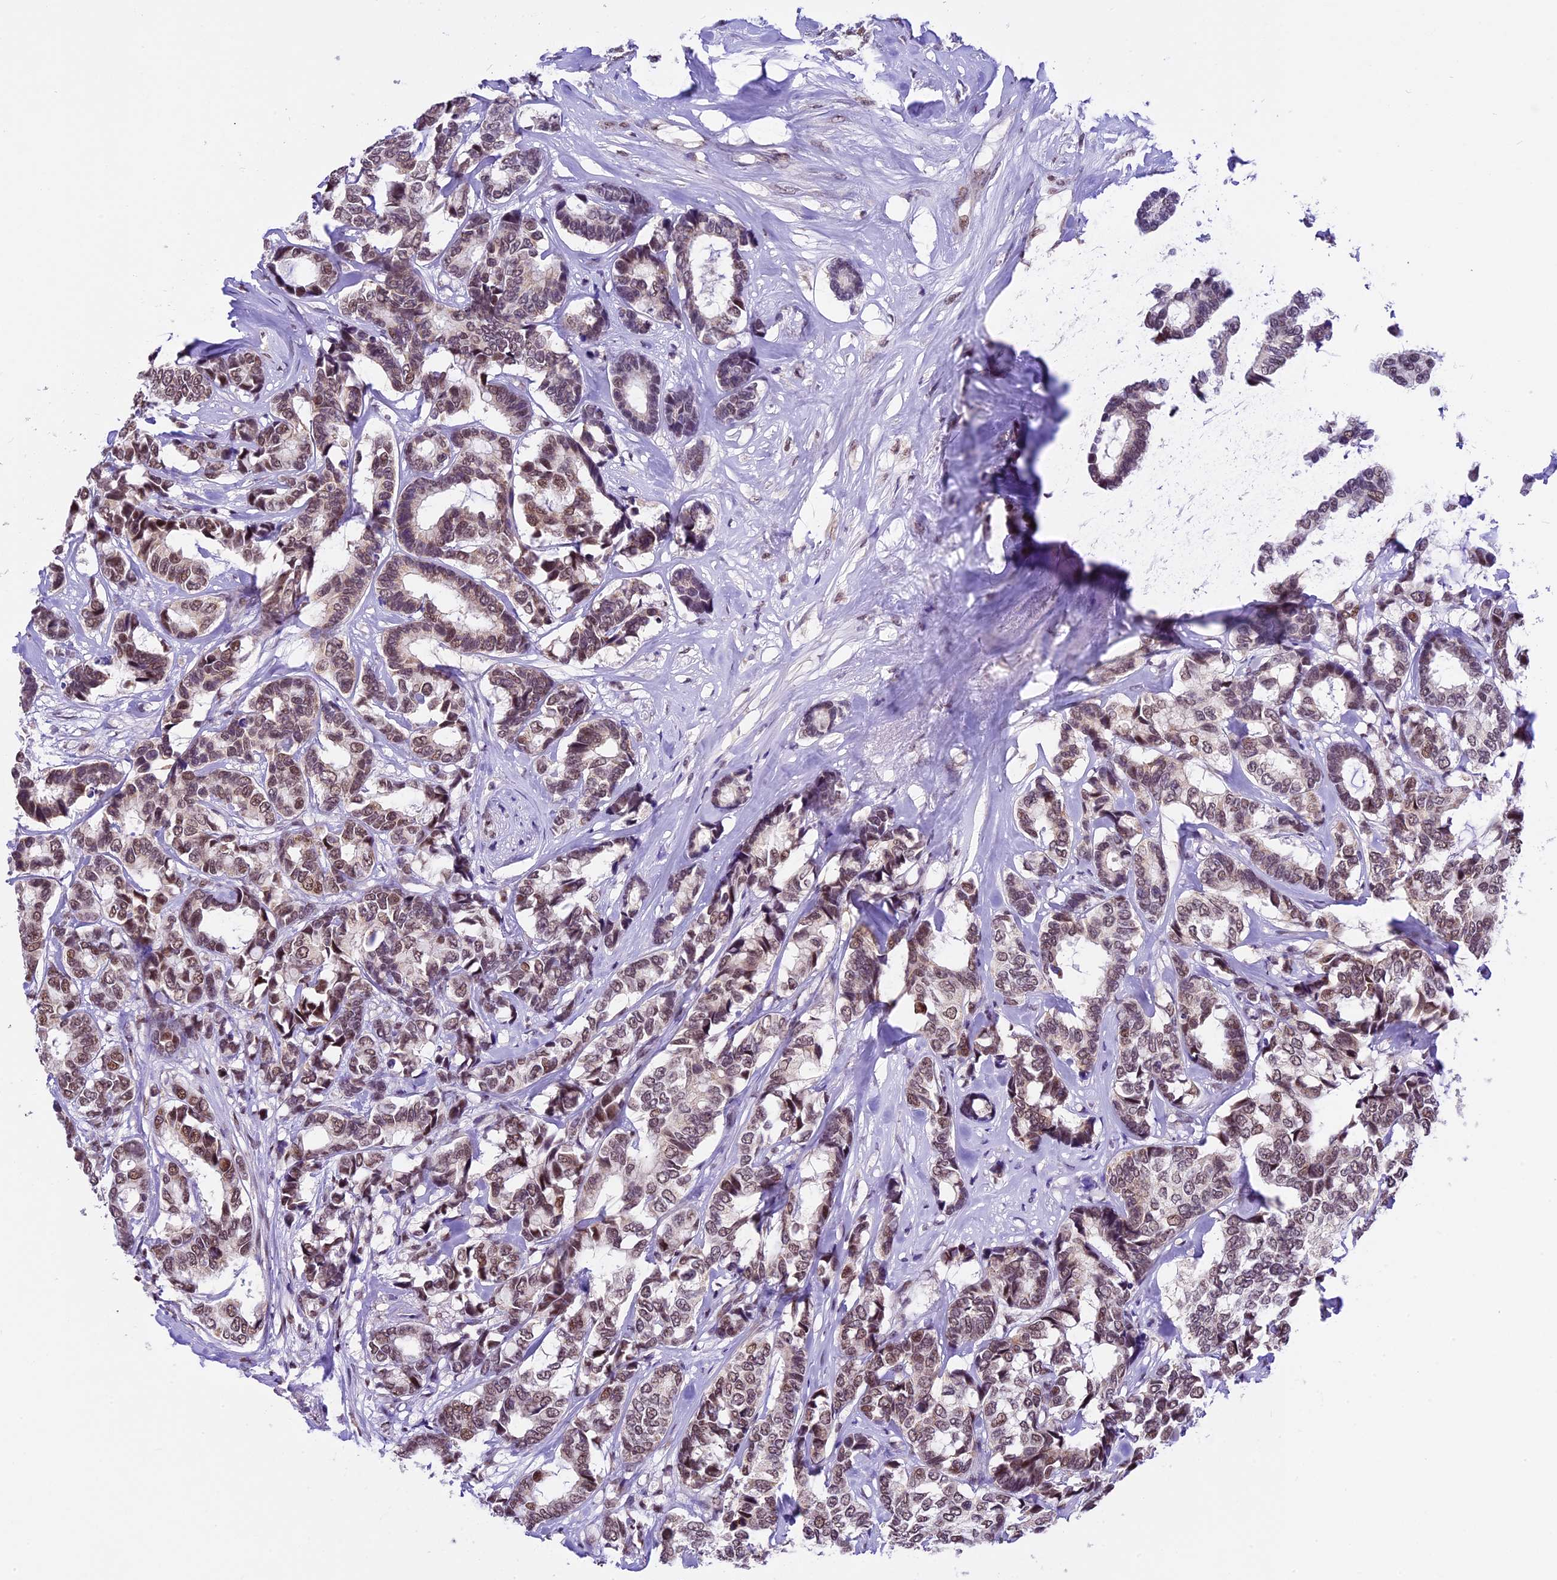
{"staining": {"intensity": "moderate", "quantity": ">75%", "location": "nuclear"}, "tissue": "breast cancer", "cell_type": "Tumor cells", "image_type": "cancer", "snomed": [{"axis": "morphology", "description": "Duct carcinoma"}, {"axis": "topography", "description": "Breast"}], "caption": "Immunohistochemistry (IHC) of breast infiltrating ductal carcinoma displays medium levels of moderate nuclear expression in approximately >75% of tumor cells.", "gene": "CARS2", "patient": {"sex": "female", "age": 87}}